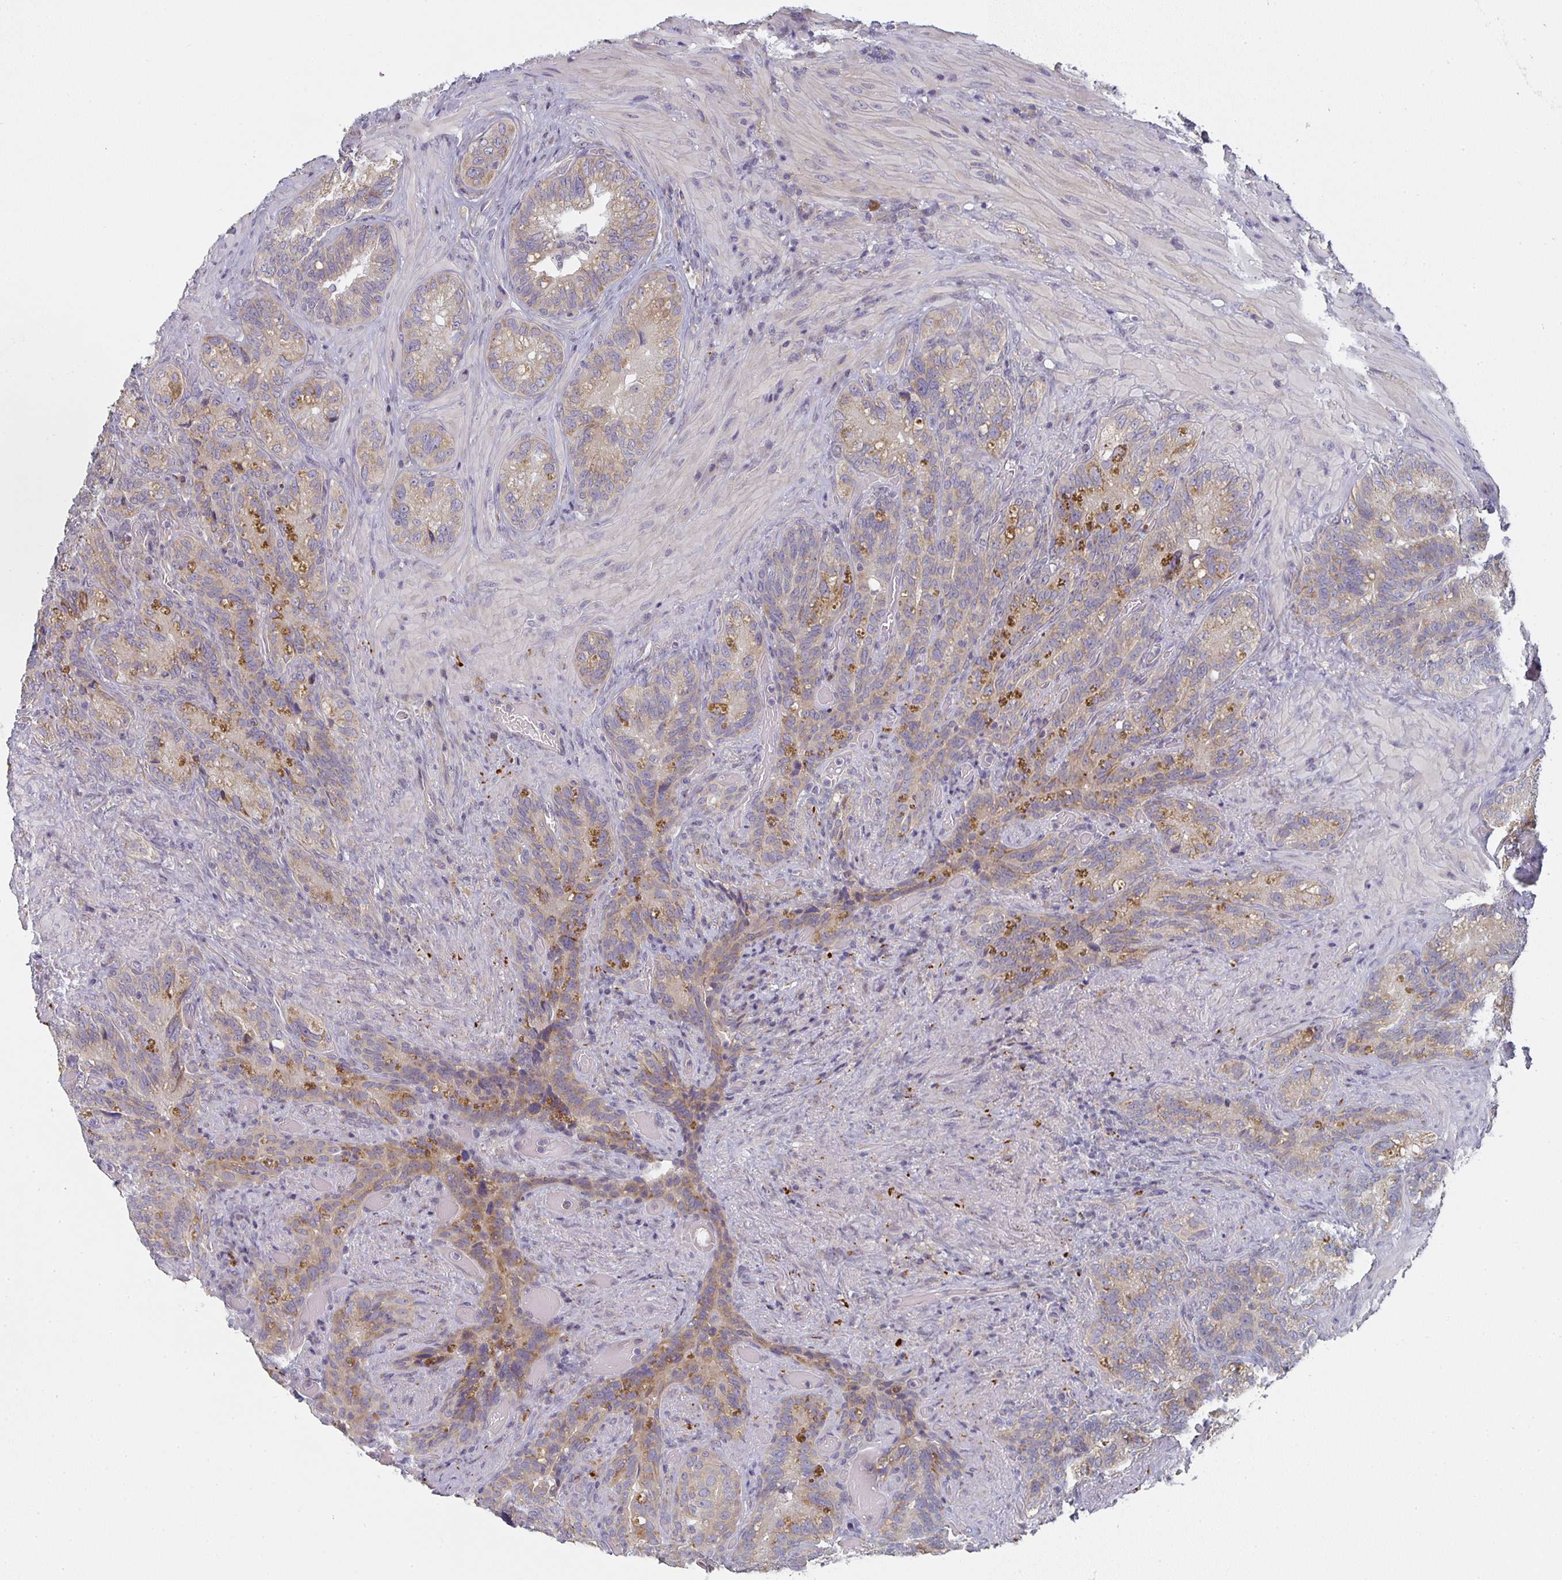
{"staining": {"intensity": "moderate", "quantity": "25%-75%", "location": "cytoplasmic/membranous"}, "tissue": "seminal vesicle", "cell_type": "Glandular cells", "image_type": "normal", "snomed": [{"axis": "morphology", "description": "Normal tissue, NOS"}, {"axis": "topography", "description": "Seminal veicle"}], "caption": "Glandular cells show medium levels of moderate cytoplasmic/membranous positivity in about 25%-75% of cells in normal seminal vesicle.", "gene": "CTHRC1", "patient": {"sex": "male", "age": 68}}